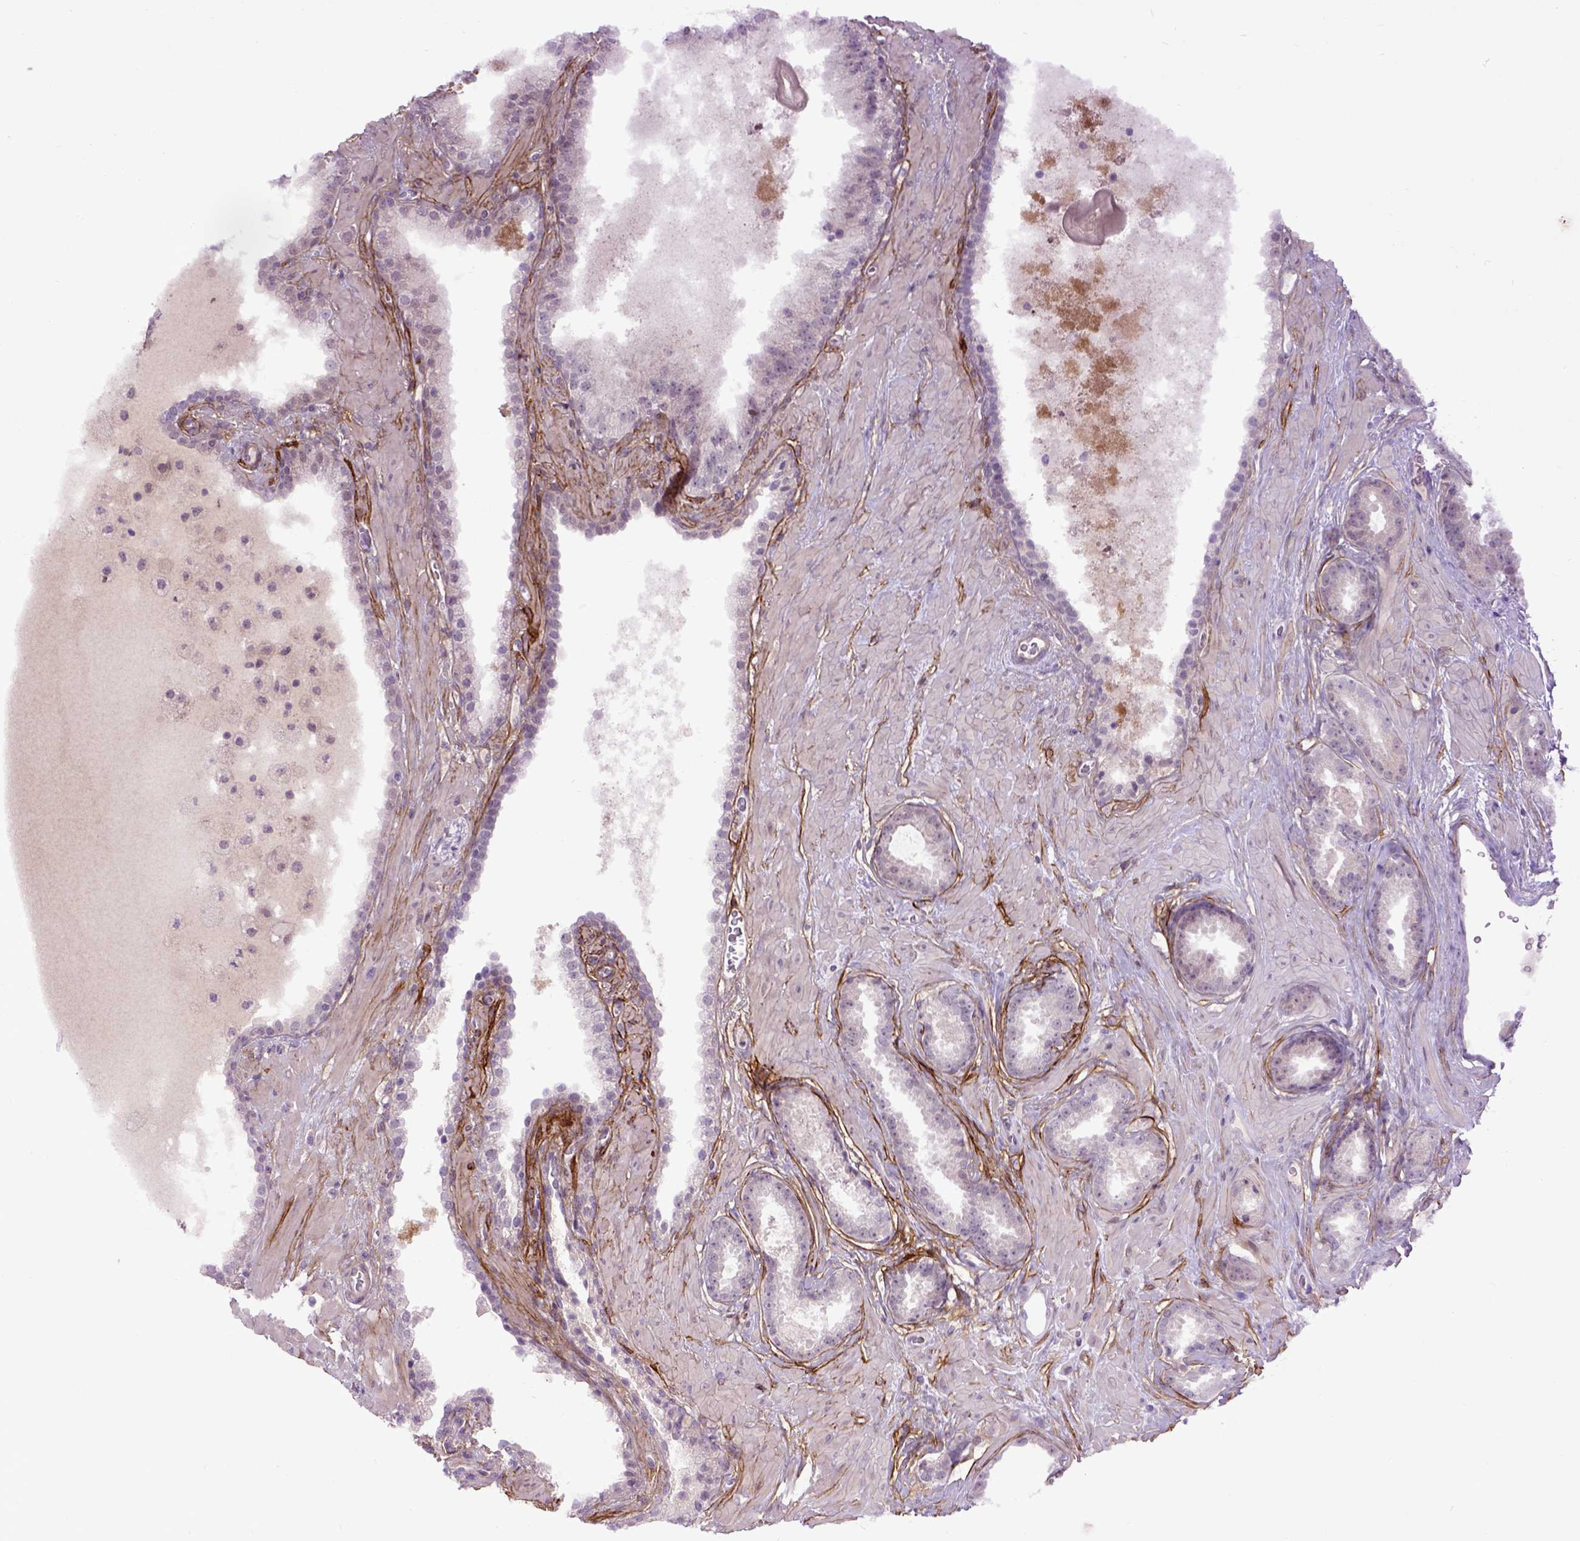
{"staining": {"intensity": "negative", "quantity": "none", "location": "none"}, "tissue": "prostate cancer", "cell_type": "Tumor cells", "image_type": "cancer", "snomed": [{"axis": "morphology", "description": "Adenocarcinoma, Low grade"}, {"axis": "topography", "description": "Prostate"}], "caption": "High magnification brightfield microscopy of low-grade adenocarcinoma (prostate) stained with DAB (3,3'-diaminobenzidine) (brown) and counterstained with hematoxylin (blue): tumor cells show no significant expression.", "gene": "EMILIN3", "patient": {"sex": "male", "age": 62}}